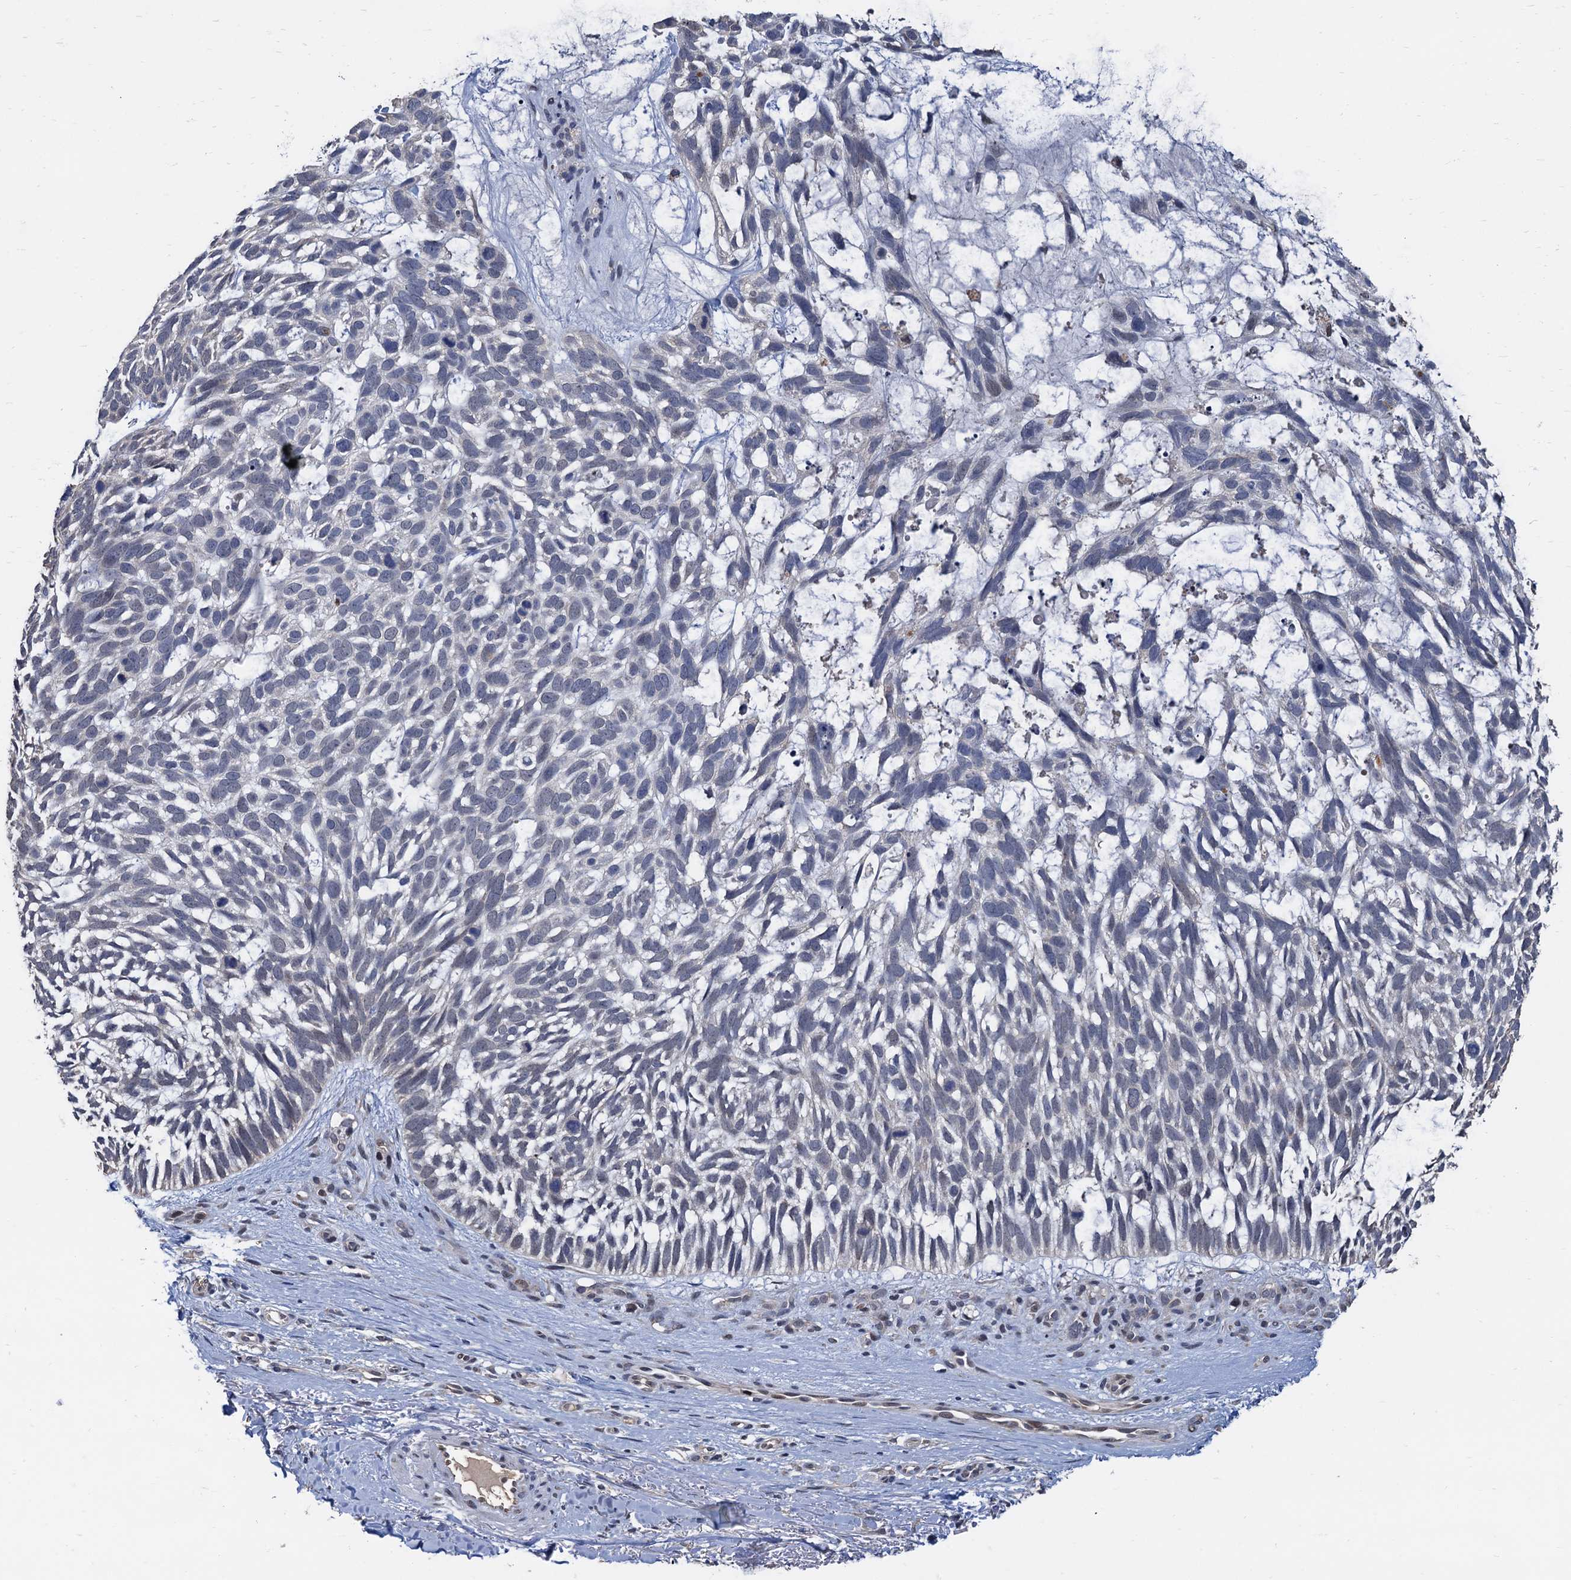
{"staining": {"intensity": "negative", "quantity": "none", "location": "none"}, "tissue": "skin cancer", "cell_type": "Tumor cells", "image_type": "cancer", "snomed": [{"axis": "morphology", "description": "Basal cell carcinoma"}, {"axis": "topography", "description": "Skin"}], "caption": "DAB (3,3'-diaminobenzidine) immunohistochemical staining of skin basal cell carcinoma displays no significant staining in tumor cells.", "gene": "TSEN34", "patient": {"sex": "male", "age": 88}}